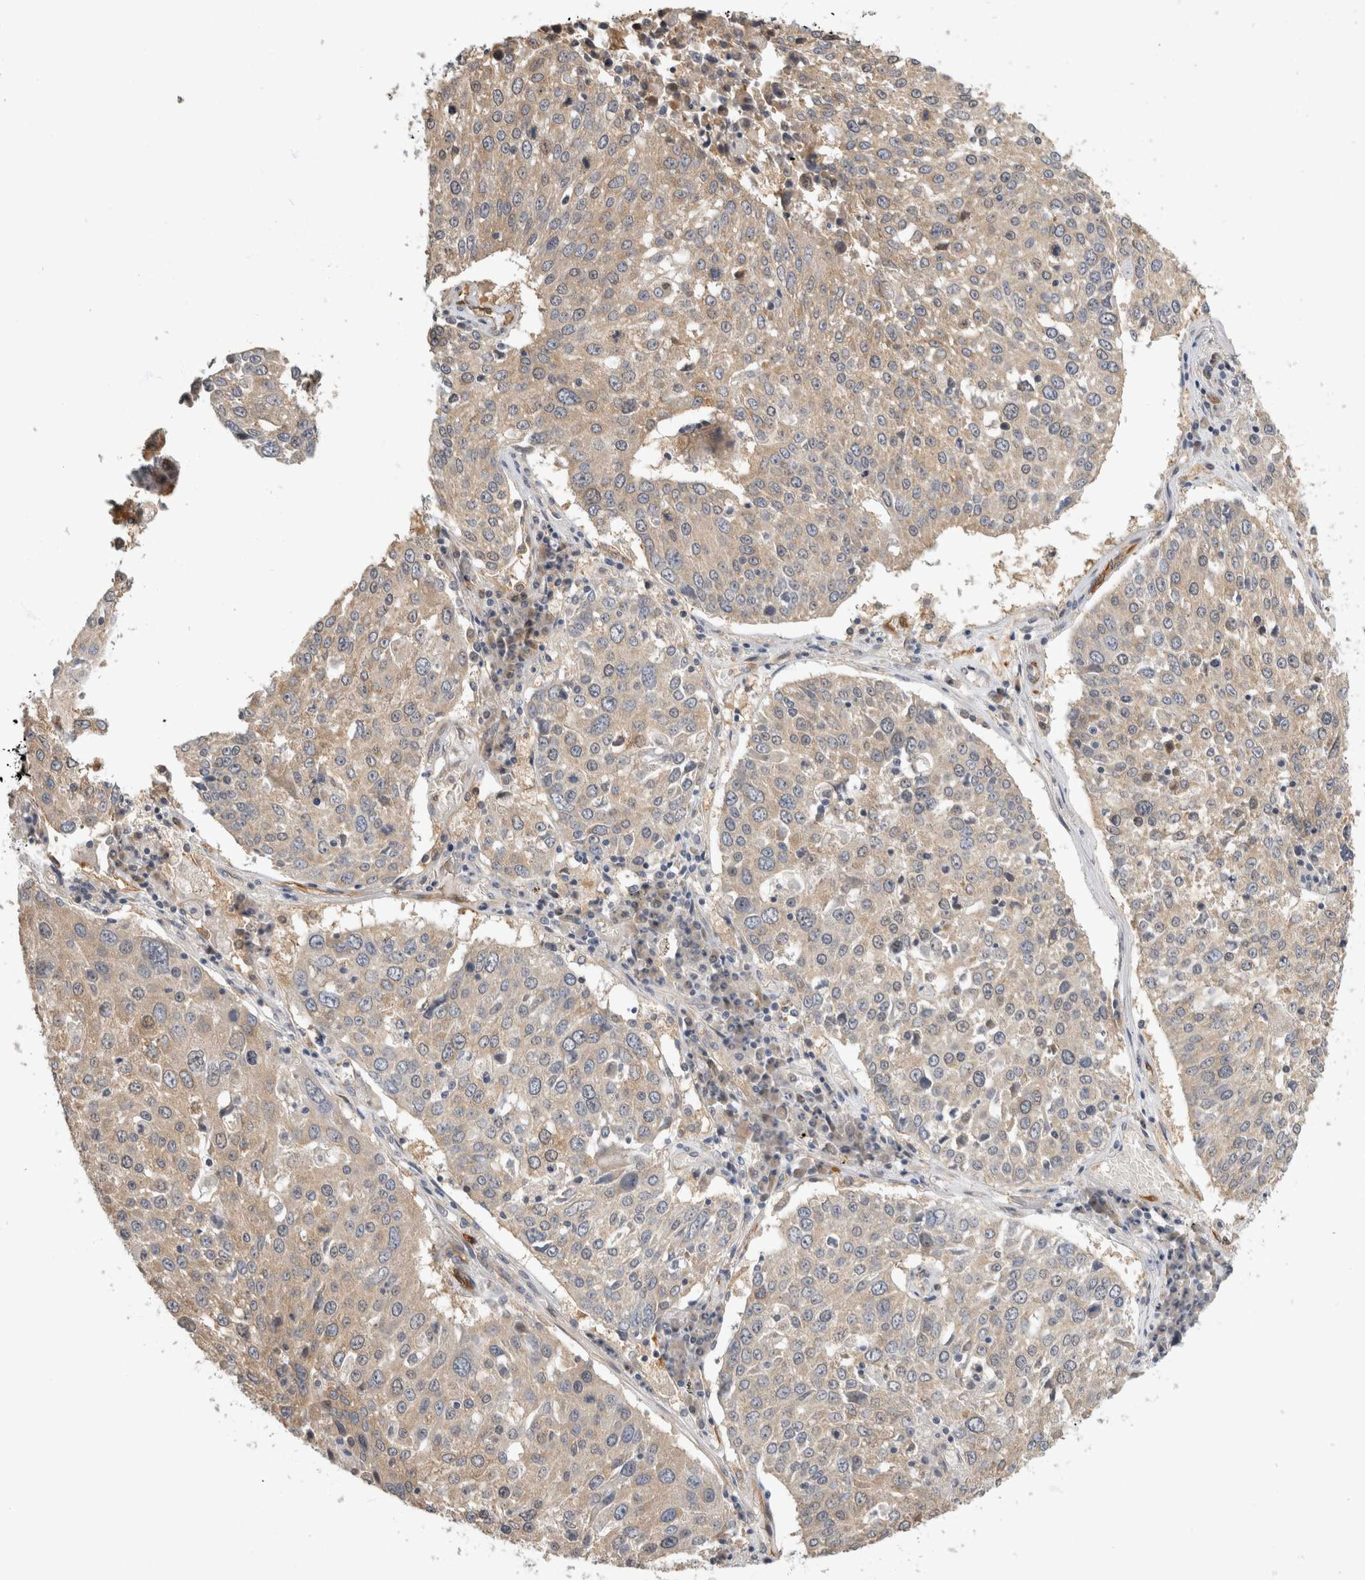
{"staining": {"intensity": "weak", "quantity": "25%-75%", "location": "cytoplasmic/membranous"}, "tissue": "lung cancer", "cell_type": "Tumor cells", "image_type": "cancer", "snomed": [{"axis": "morphology", "description": "Squamous cell carcinoma, NOS"}, {"axis": "topography", "description": "Lung"}], "caption": "Human squamous cell carcinoma (lung) stained for a protein (brown) displays weak cytoplasmic/membranous positive staining in about 25%-75% of tumor cells.", "gene": "PGM1", "patient": {"sex": "male", "age": 65}}